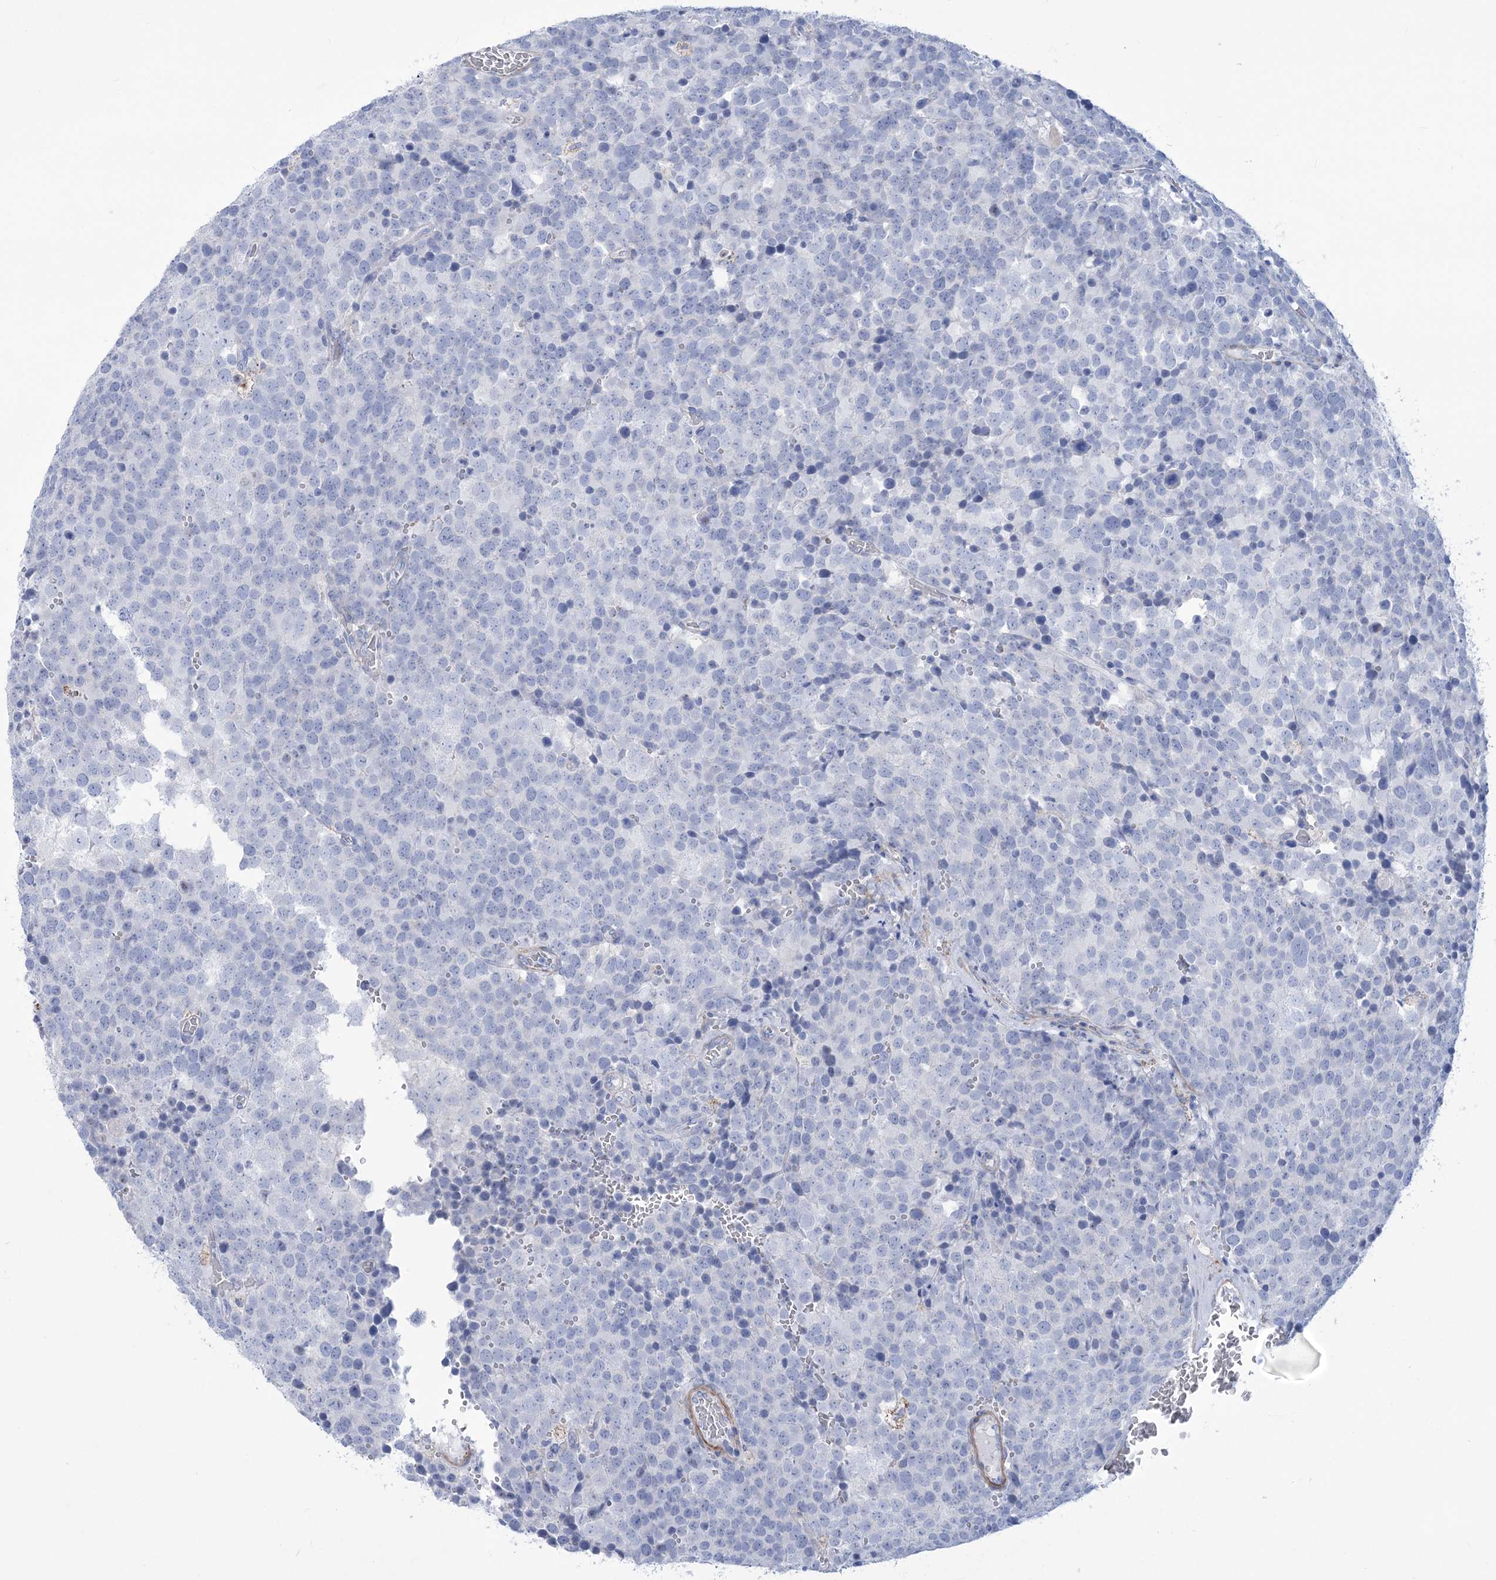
{"staining": {"intensity": "negative", "quantity": "none", "location": "none"}, "tissue": "testis cancer", "cell_type": "Tumor cells", "image_type": "cancer", "snomed": [{"axis": "morphology", "description": "Seminoma, NOS"}, {"axis": "topography", "description": "Testis"}], "caption": "Immunohistochemistry of human testis cancer displays no expression in tumor cells.", "gene": "WDR74", "patient": {"sex": "male", "age": 71}}